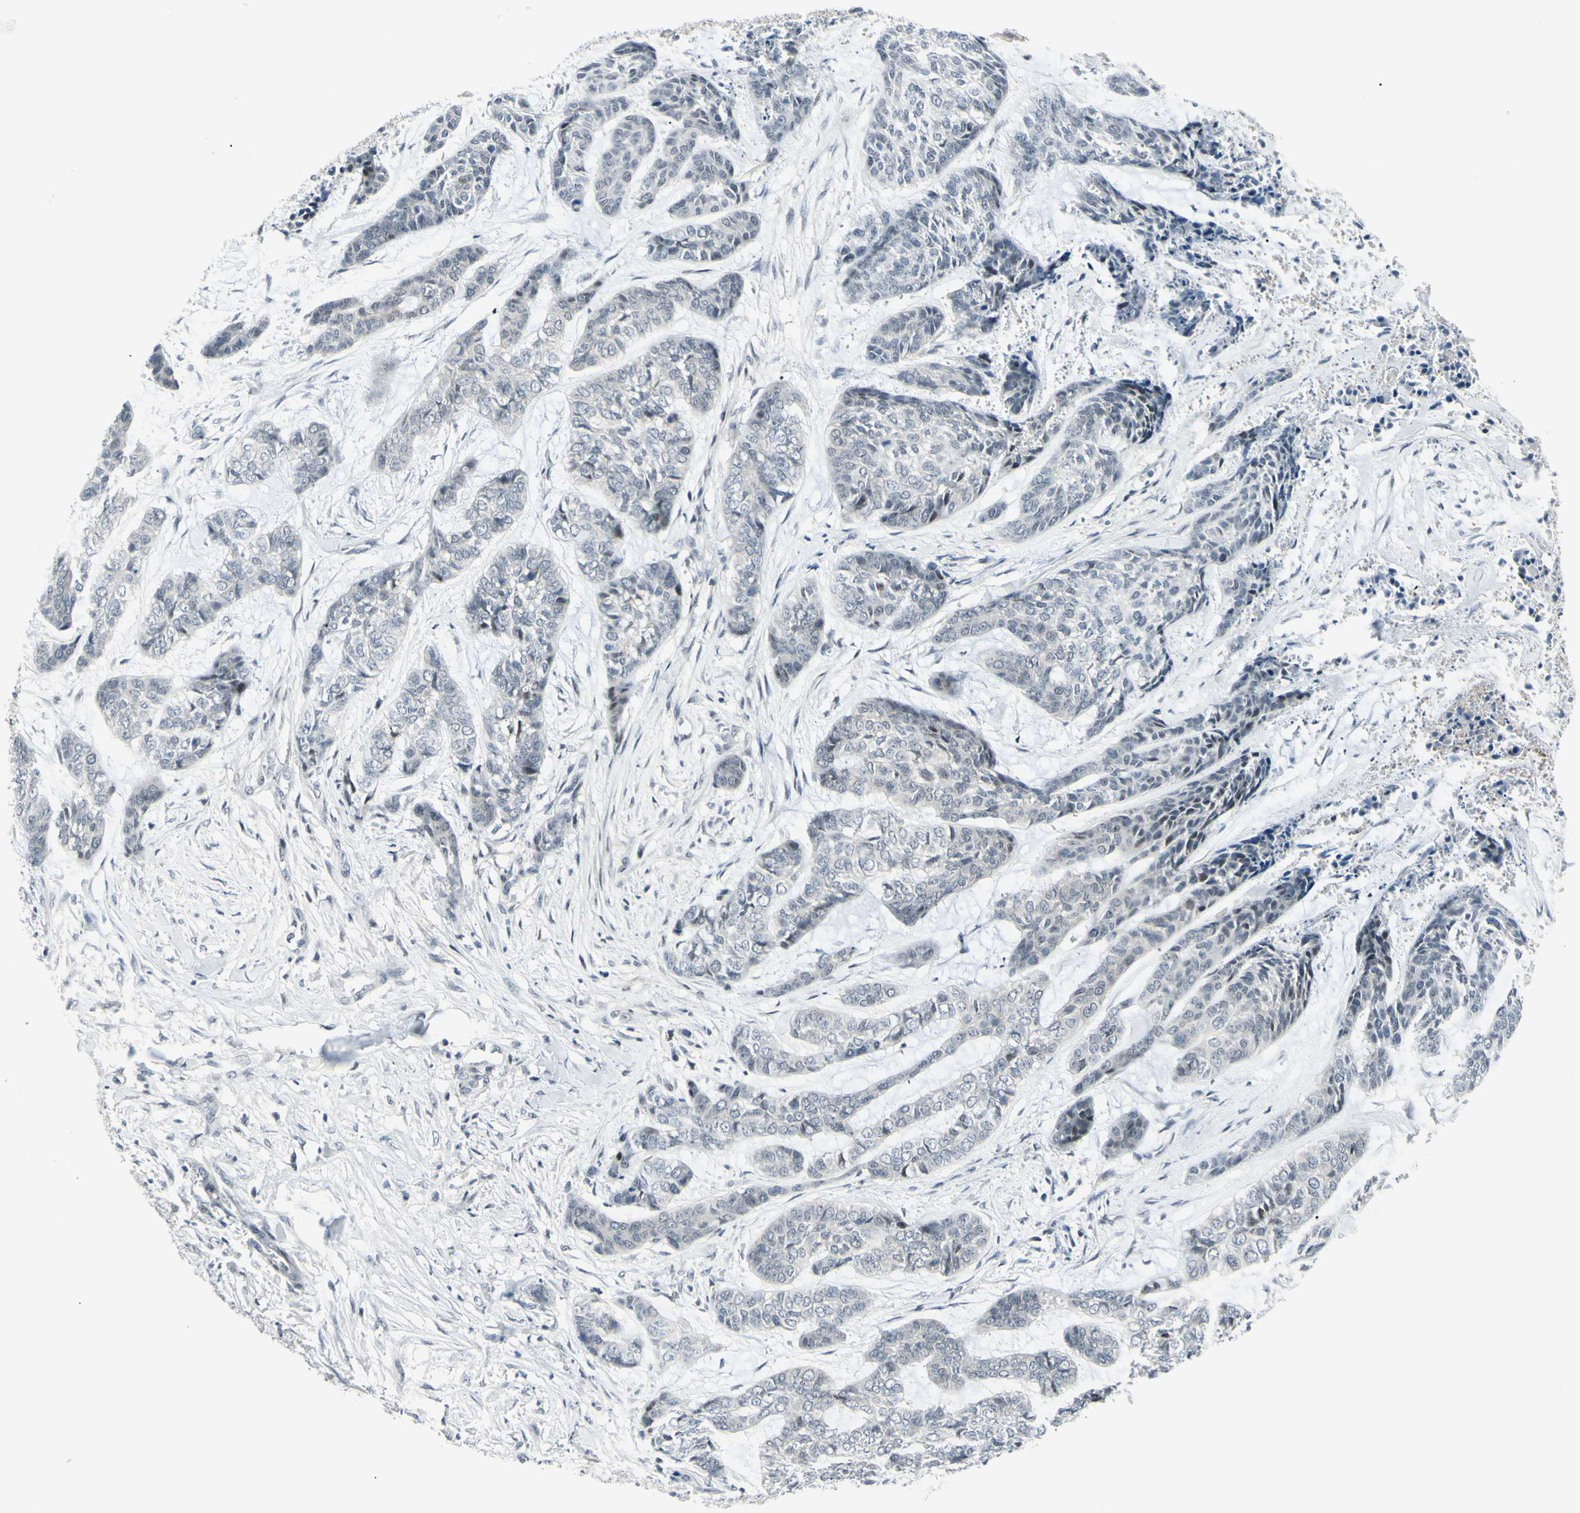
{"staining": {"intensity": "negative", "quantity": "none", "location": "none"}, "tissue": "skin cancer", "cell_type": "Tumor cells", "image_type": "cancer", "snomed": [{"axis": "morphology", "description": "Basal cell carcinoma"}, {"axis": "topography", "description": "Skin"}], "caption": "Tumor cells show no significant staining in skin basal cell carcinoma.", "gene": "ETNK1", "patient": {"sex": "female", "age": 64}}